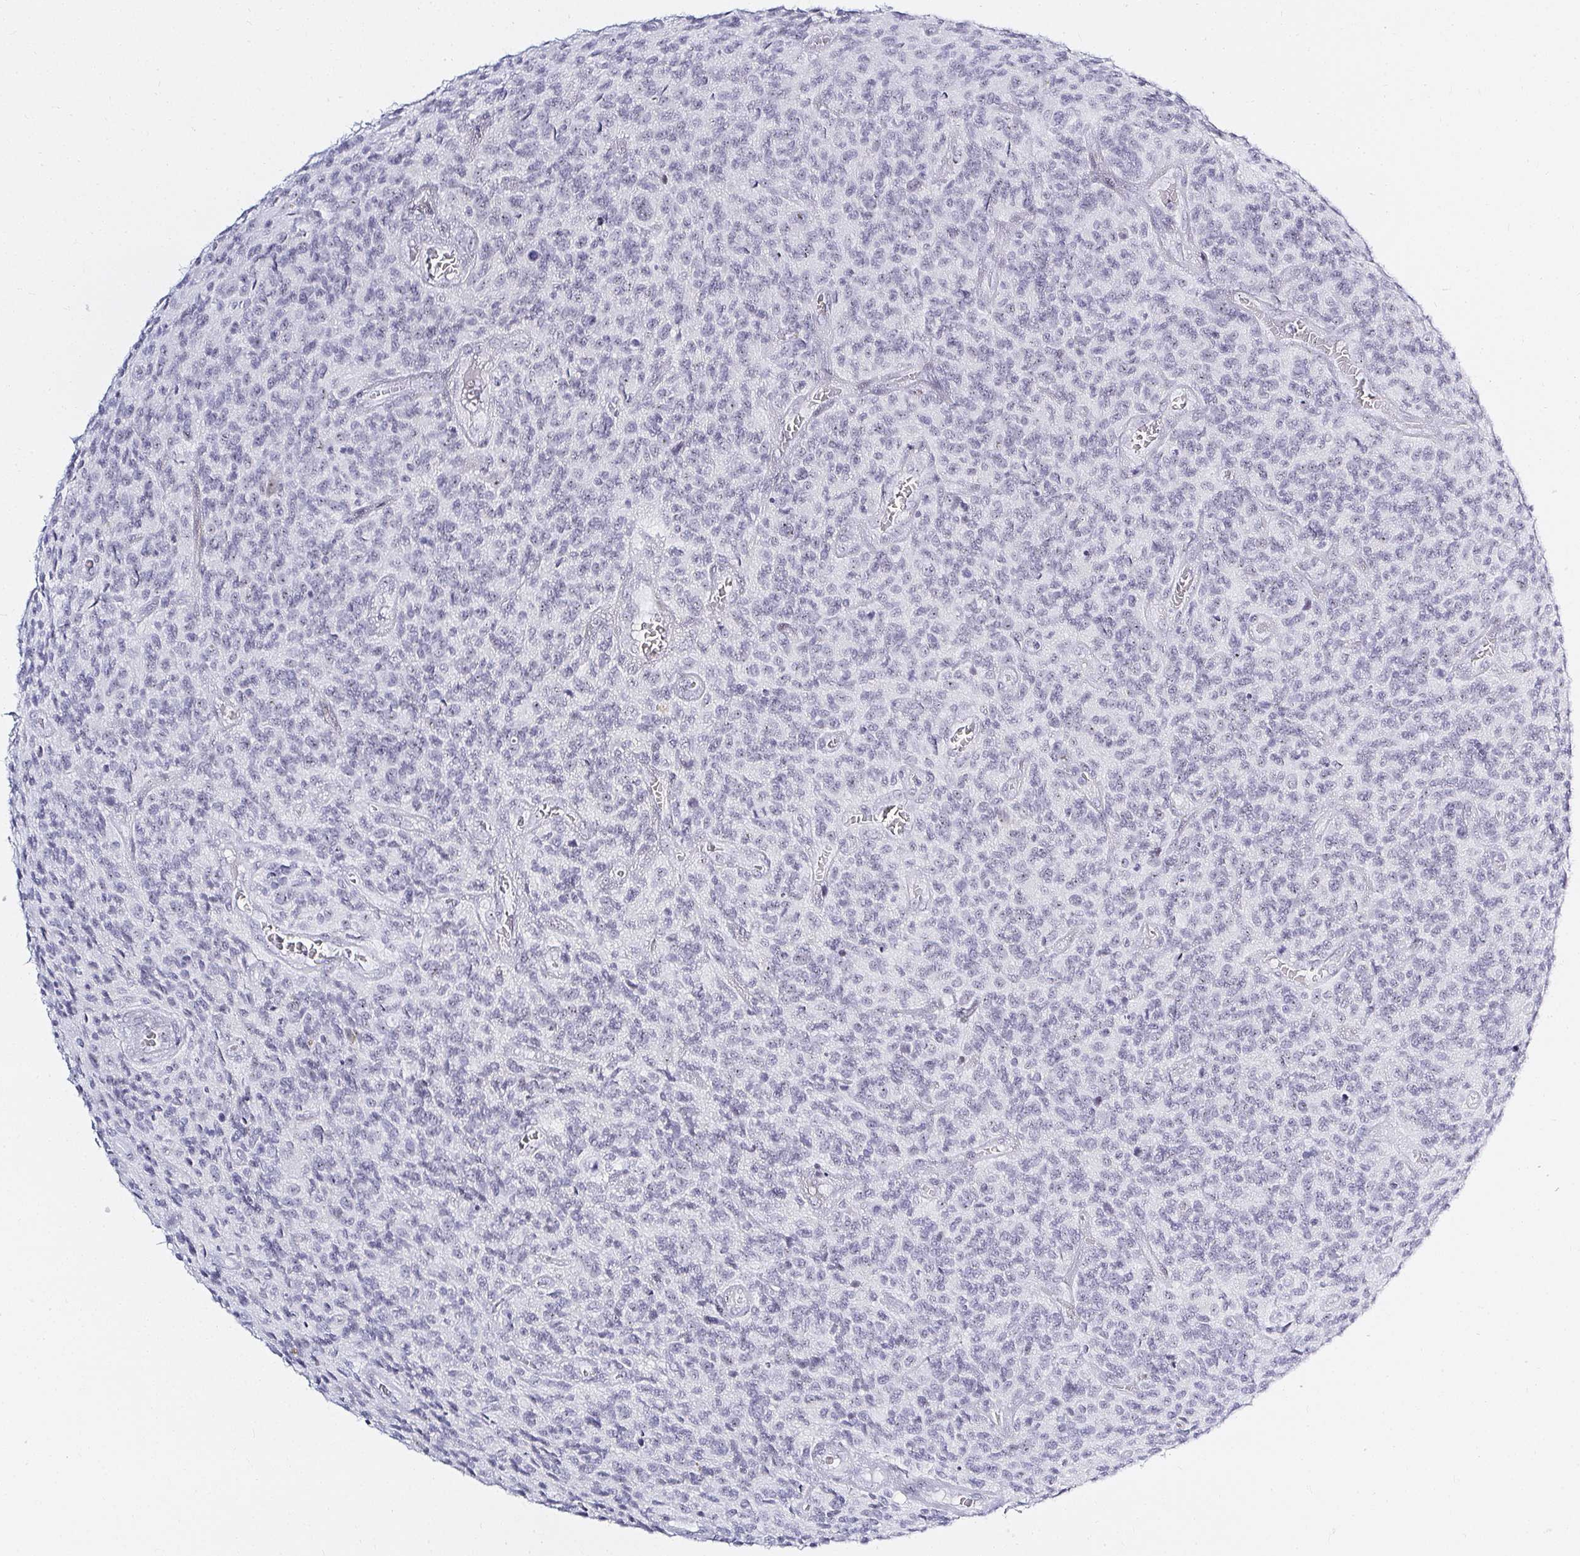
{"staining": {"intensity": "negative", "quantity": "none", "location": "none"}, "tissue": "glioma", "cell_type": "Tumor cells", "image_type": "cancer", "snomed": [{"axis": "morphology", "description": "Glioma, malignant, High grade"}, {"axis": "topography", "description": "Brain"}], "caption": "This is an immunohistochemistry photomicrograph of malignant glioma (high-grade). There is no staining in tumor cells.", "gene": "ACAN", "patient": {"sex": "male", "age": 76}}